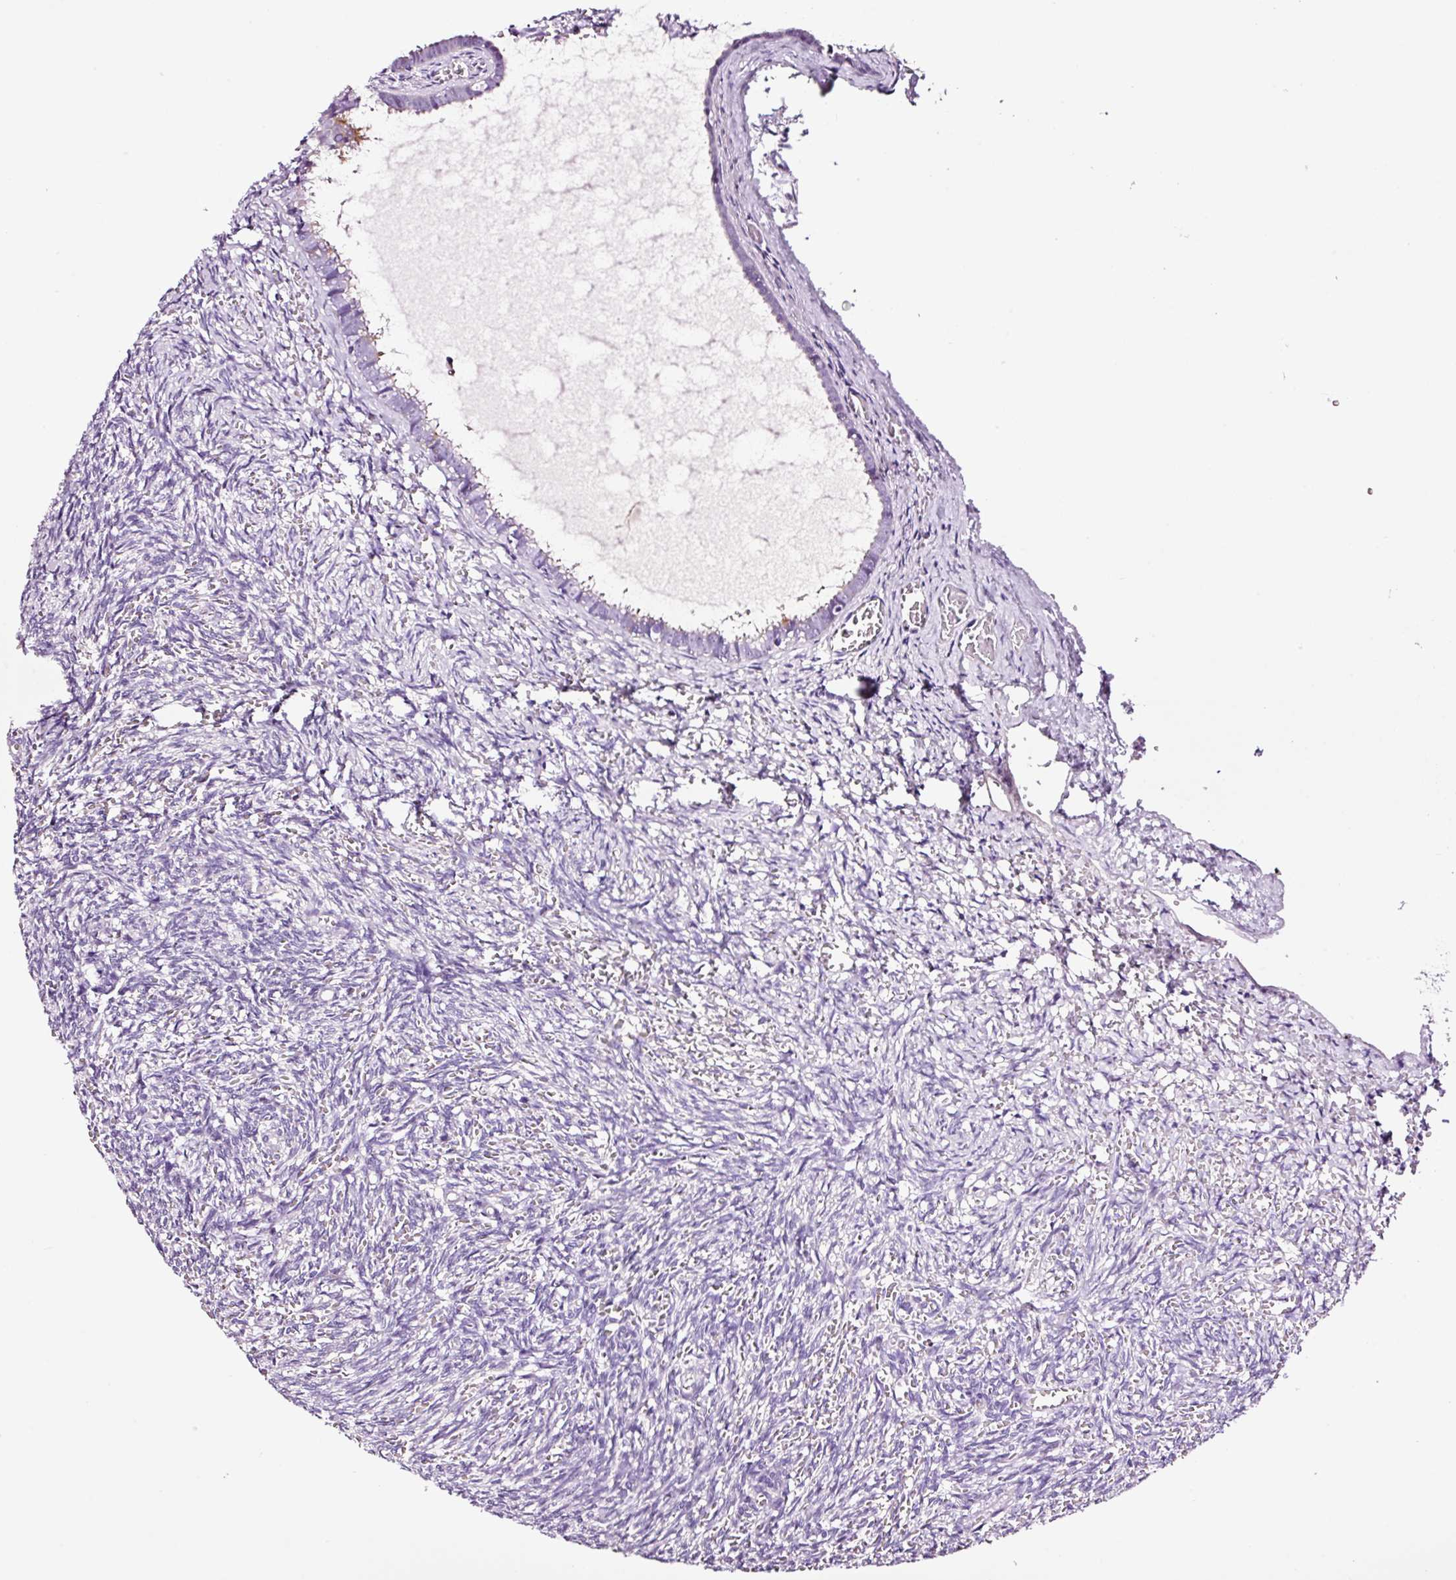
{"staining": {"intensity": "negative", "quantity": "none", "location": "none"}, "tissue": "ovary", "cell_type": "Ovarian stroma cells", "image_type": "normal", "snomed": [{"axis": "morphology", "description": "Normal tissue, NOS"}, {"axis": "topography", "description": "Ovary"}], "caption": "The photomicrograph reveals no significant staining in ovarian stroma cells of ovary. (DAB immunohistochemistry, high magnification).", "gene": "PAM", "patient": {"sex": "female", "age": 67}}